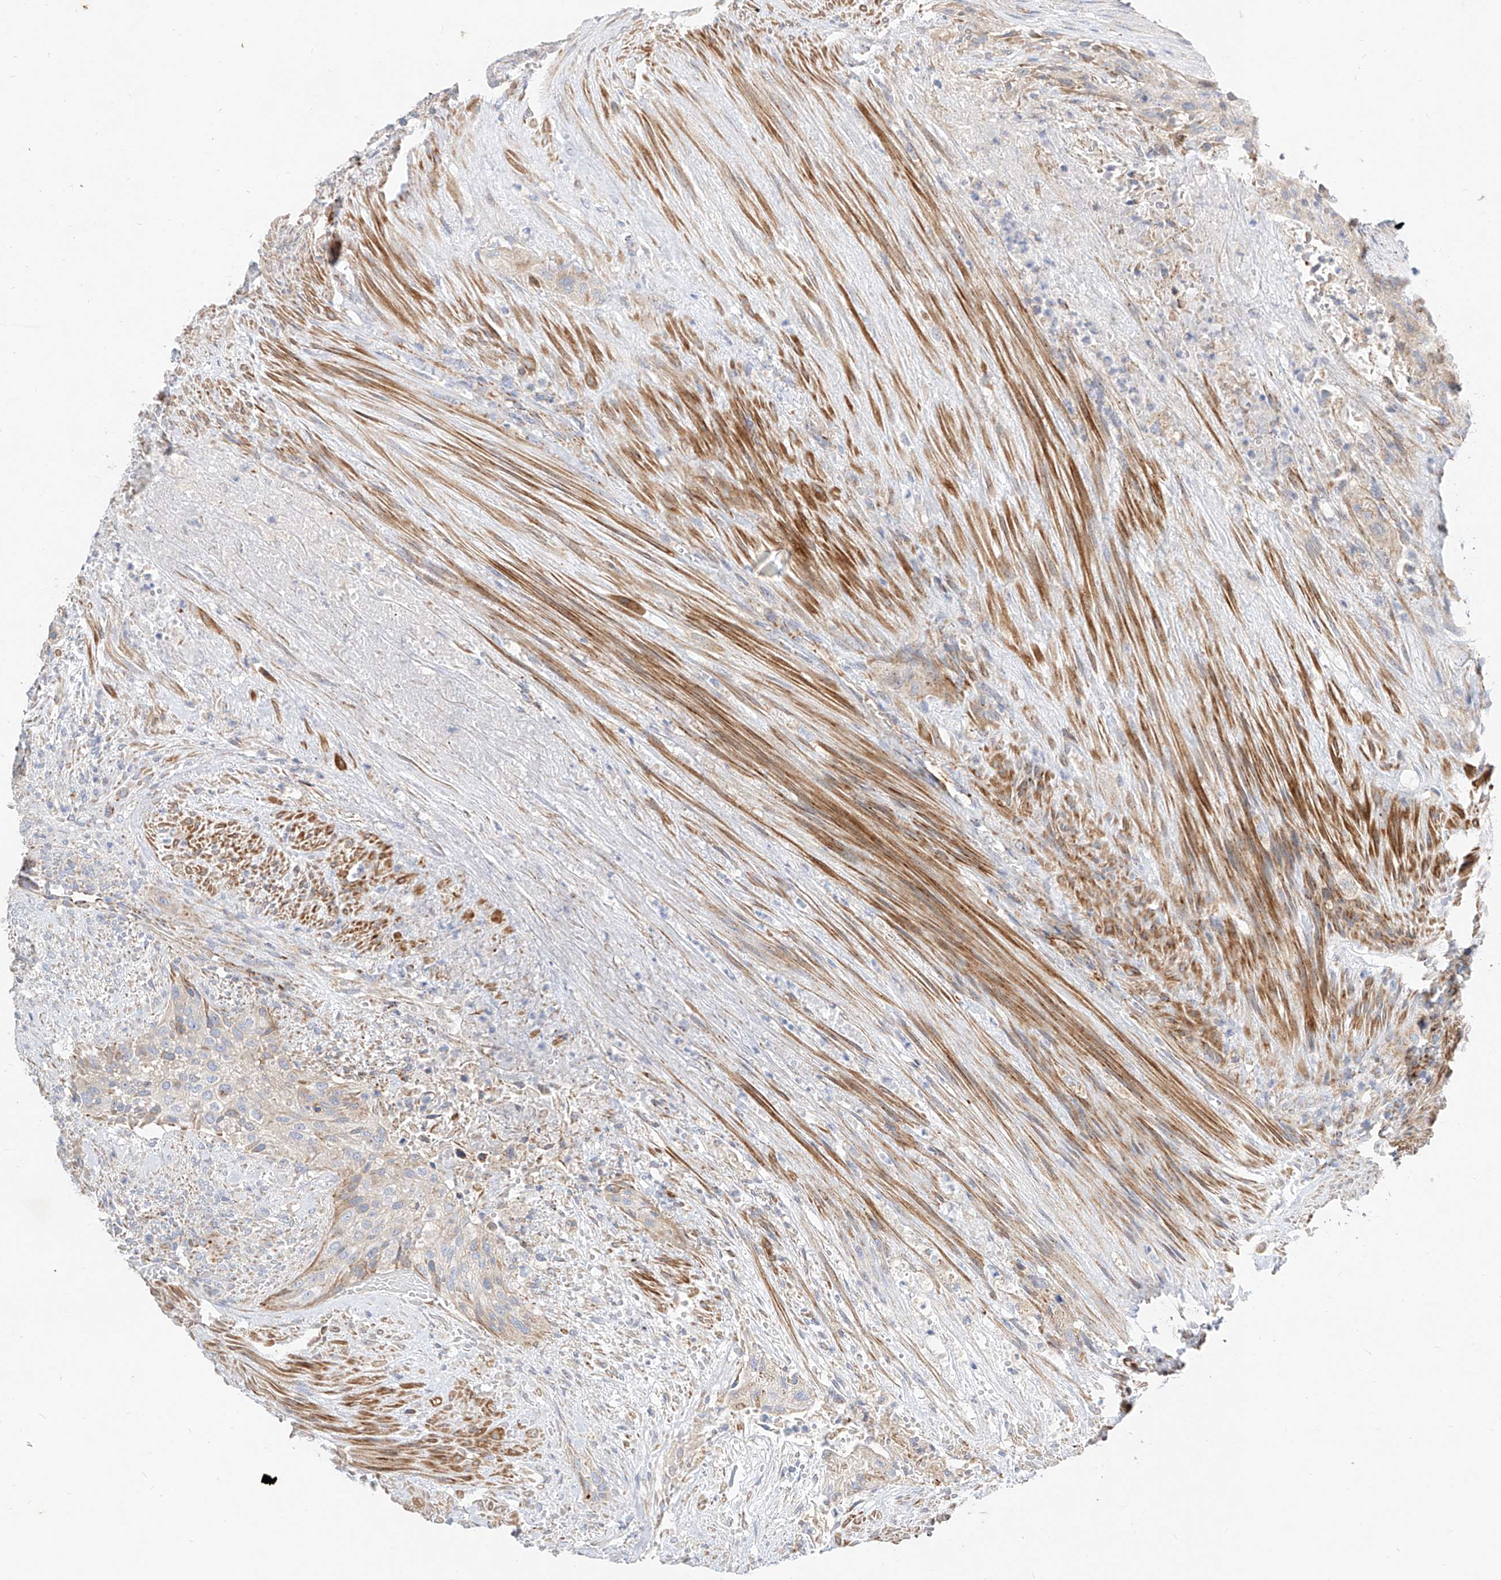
{"staining": {"intensity": "moderate", "quantity": "<25%", "location": "cytoplasmic/membranous"}, "tissue": "urothelial cancer", "cell_type": "Tumor cells", "image_type": "cancer", "snomed": [{"axis": "morphology", "description": "Urothelial carcinoma, High grade"}, {"axis": "topography", "description": "Urinary bladder"}], "caption": "IHC image of urothelial carcinoma (high-grade) stained for a protein (brown), which shows low levels of moderate cytoplasmic/membranous expression in about <25% of tumor cells.", "gene": "CST9", "patient": {"sex": "male", "age": 35}}